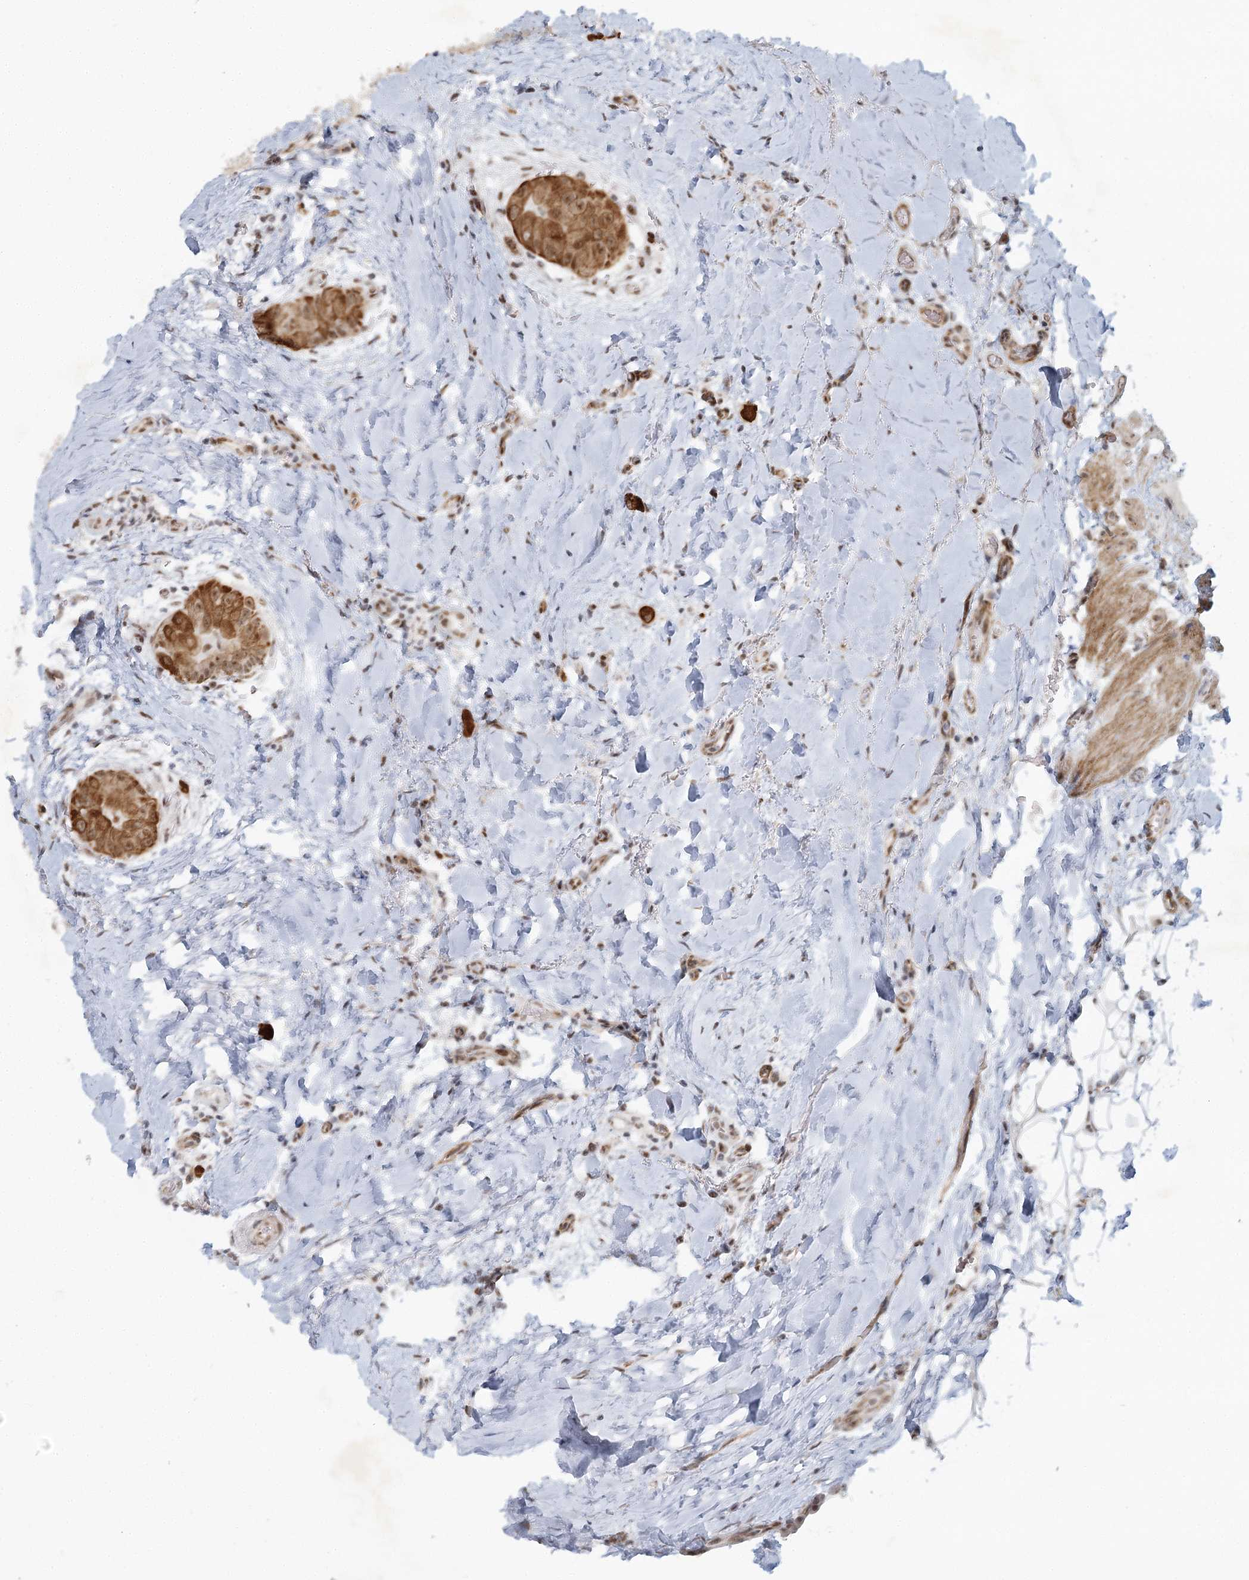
{"staining": {"intensity": "strong", "quantity": ">75%", "location": "cytoplasmic/membranous,nuclear"}, "tissue": "thyroid cancer", "cell_type": "Tumor cells", "image_type": "cancer", "snomed": [{"axis": "morphology", "description": "Papillary adenocarcinoma, NOS"}, {"axis": "topography", "description": "Thyroid gland"}], "caption": "Thyroid cancer stained for a protein displays strong cytoplasmic/membranous and nuclear positivity in tumor cells. (brown staining indicates protein expression, while blue staining denotes nuclei).", "gene": "U2SURP", "patient": {"sex": "male", "age": 33}}